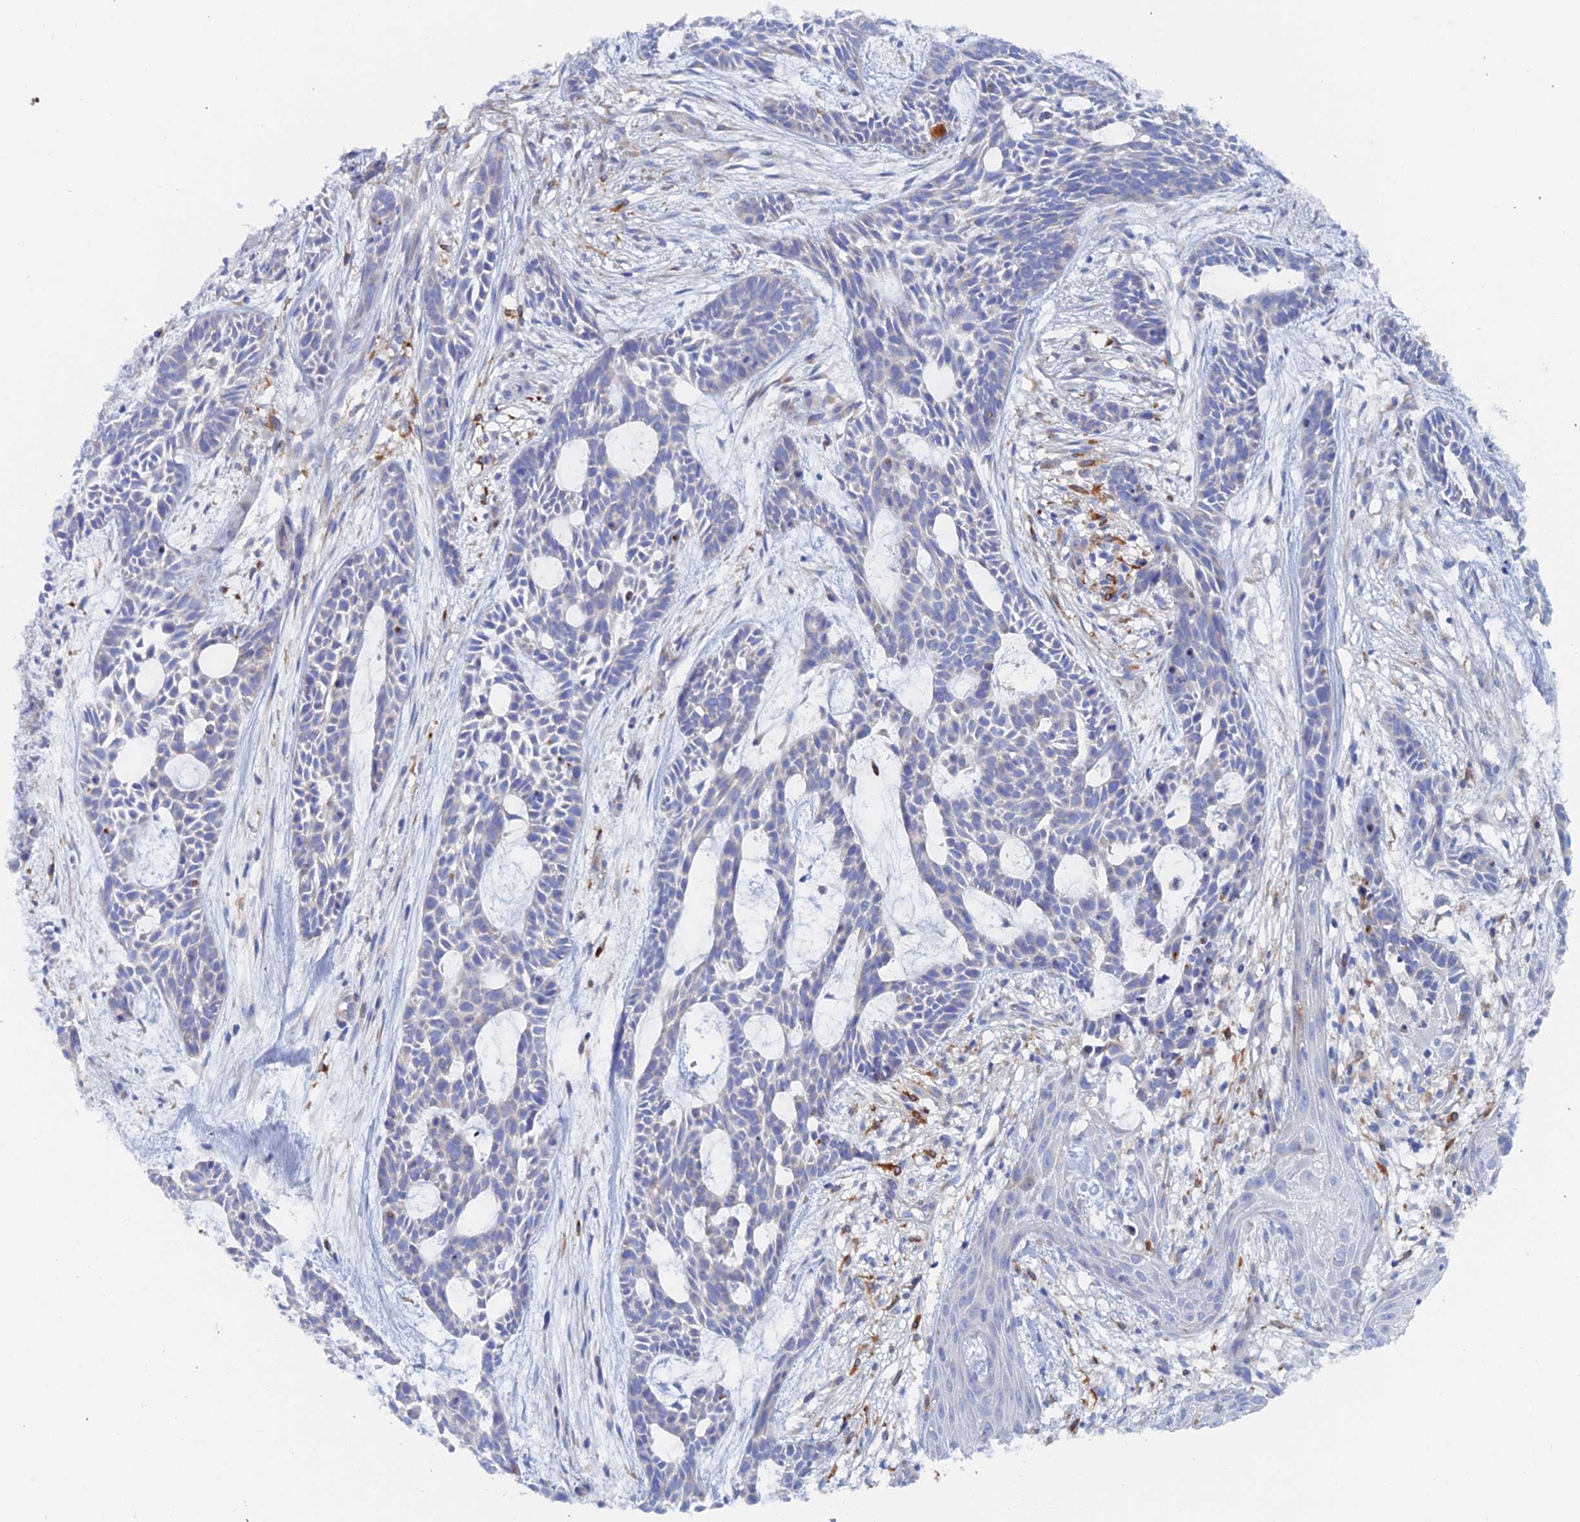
{"staining": {"intensity": "negative", "quantity": "none", "location": "none"}, "tissue": "skin cancer", "cell_type": "Tumor cells", "image_type": "cancer", "snomed": [{"axis": "morphology", "description": "Basal cell carcinoma"}, {"axis": "topography", "description": "Skin"}], "caption": "Human skin basal cell carcinoma stained for a protein using immunohistochemistry displays no expression in tumor cells.", "gene": "COG7", "patient": {"sex": "male", "age": 89}}